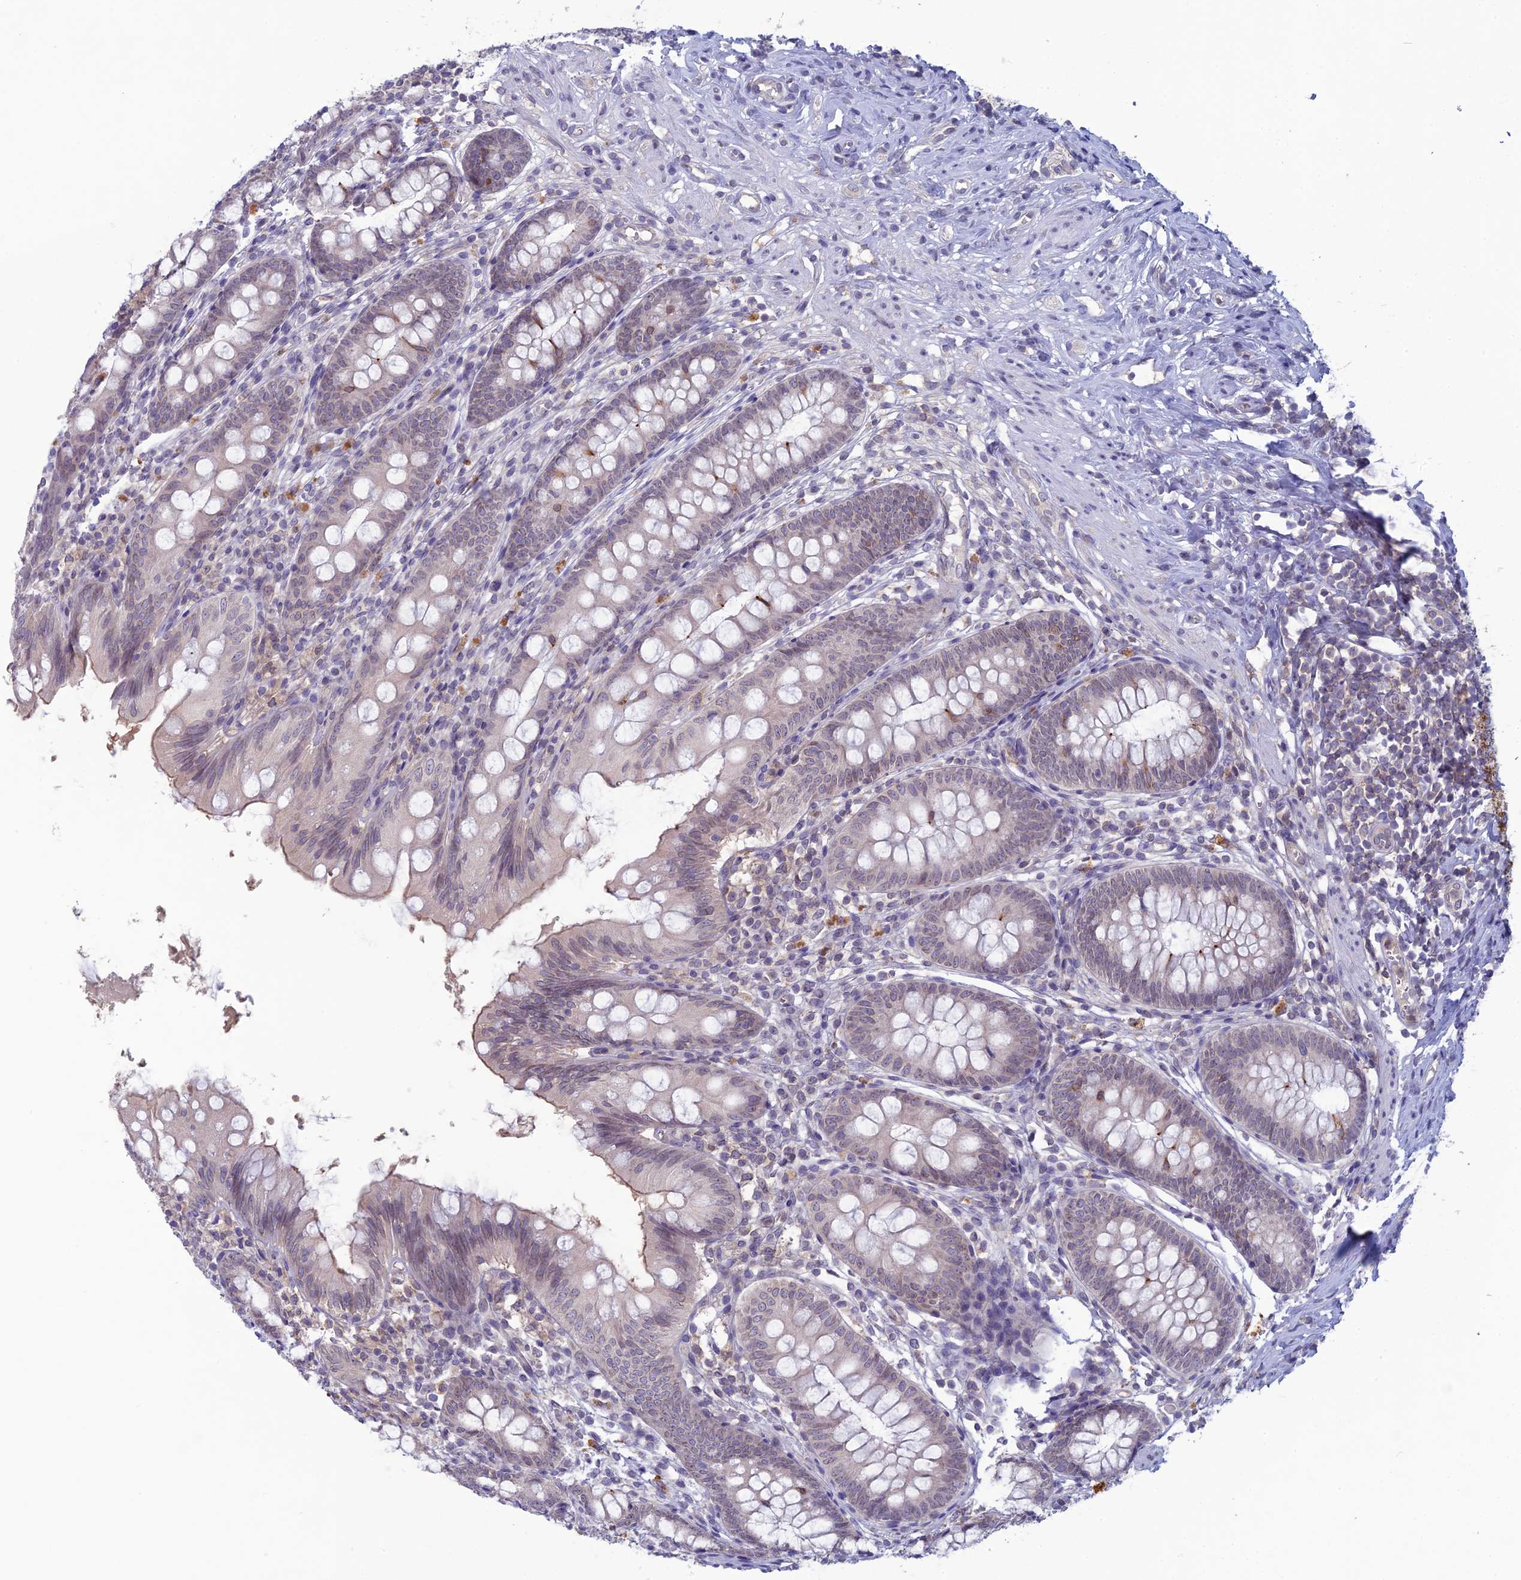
{"staining": {"intensity": "weak", "quantity": "25%-75%", "location": "cytoplasmic/membranous,nuclear"}, "tissue": "appendix", "cell_type": "Glandular cells", "image_type": "normal", "snomed": [{"axis": "morphology", "description": "Normal tissue, NOS"}, {"axis": "topography", "description": "Appendix"}], "caption": "Immunohistochemistry micrograph of unremarkable human appendix stained for a protein (brown), which displays low levels of weak cytoplasmic/membranous,nuclear staining in approximately 25%-75% of glandular cells.", "gene": "WDR46", "patient": {"sex": "female", "age": 51}}